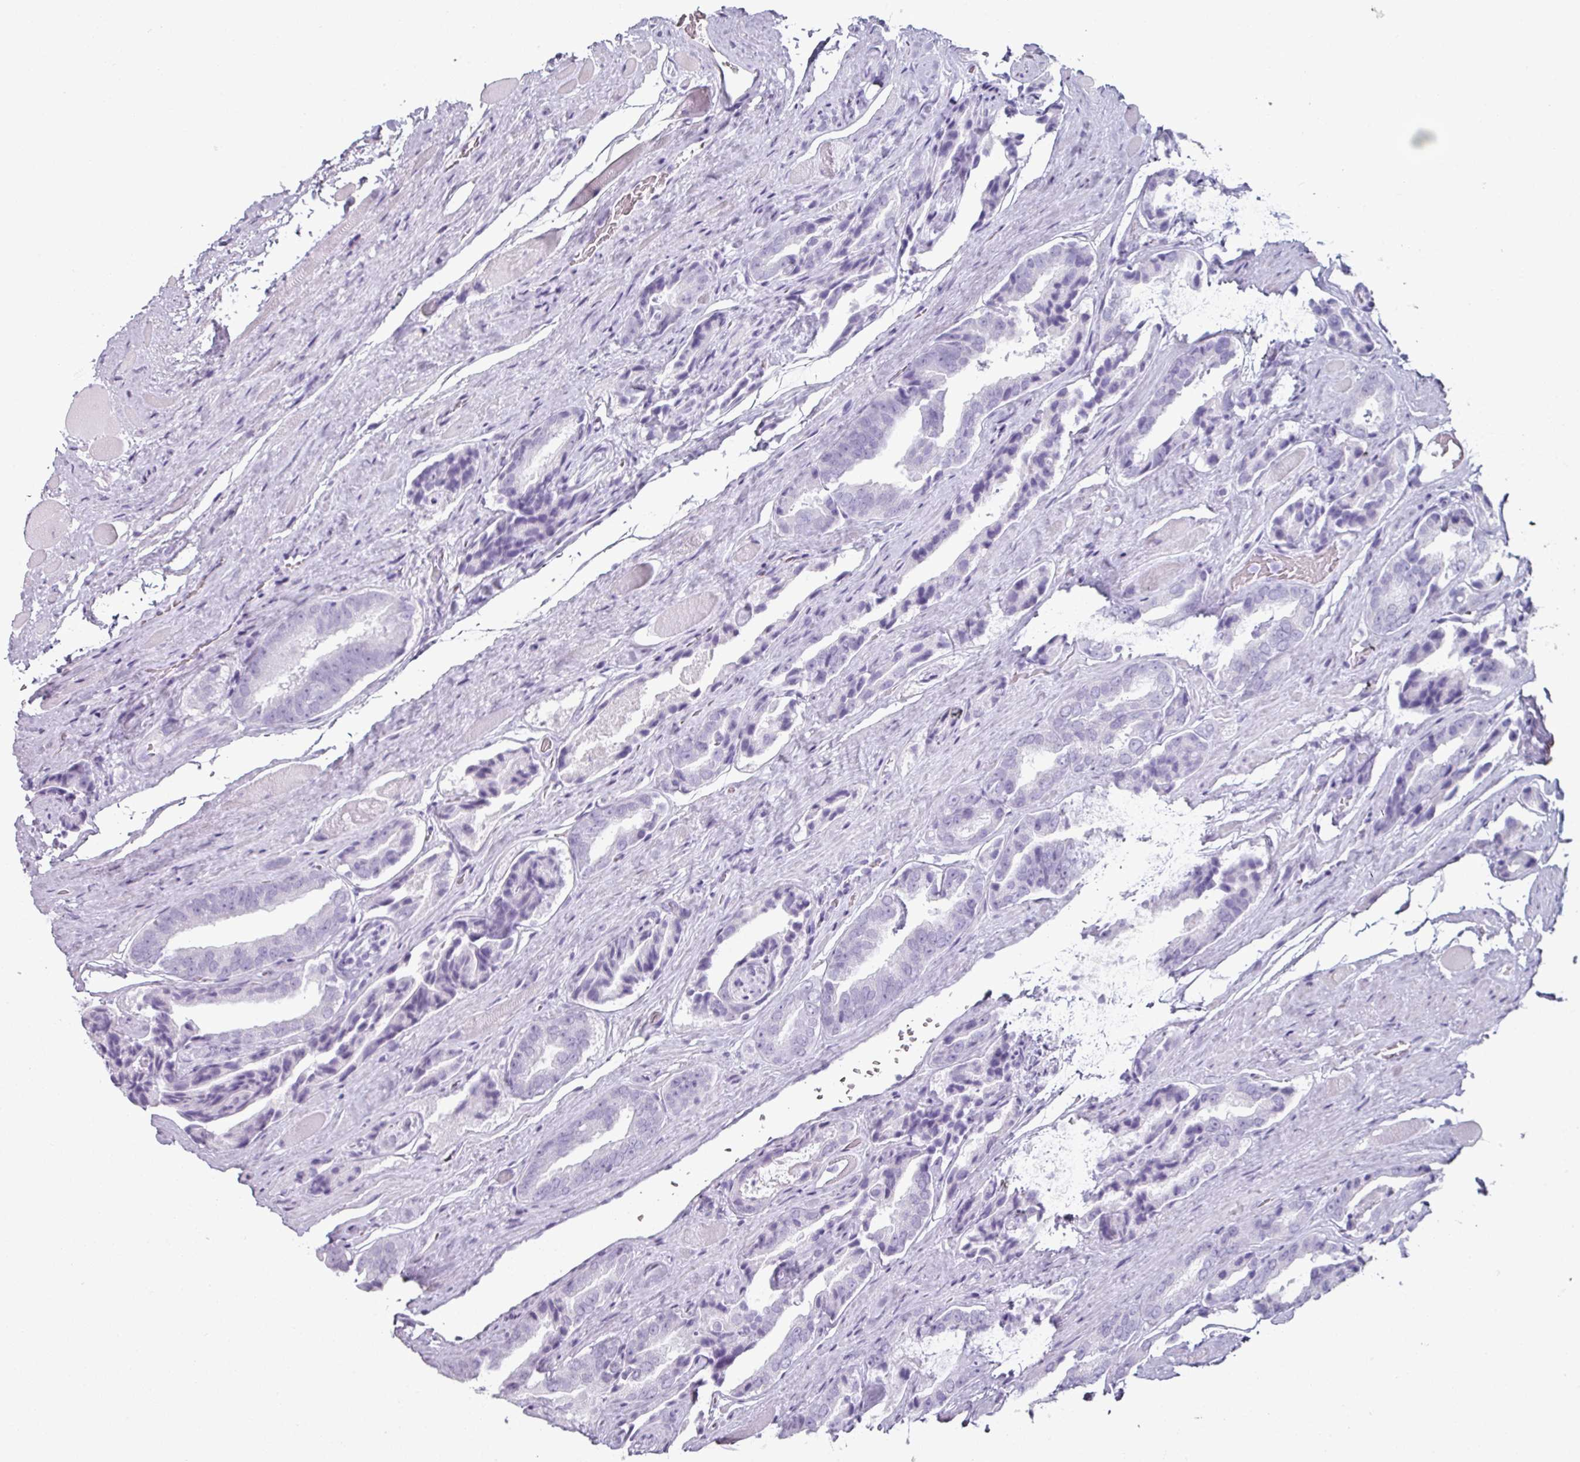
{"staining": {"intensity": "negative", "quantity": "none", "location": "none"}, "tissue": "prostate cancer", "cell_type": "Tumor cells", "image_type": "cancer", "snomed": [{"axis": "morphology", "description": "Adenocarcinoma, High grade"}, {"axis": "topography", "description": "Prostate"}], "caption": "Photomicrograph shows no significant protein staining in tumor cells of prostate high-grade adenocarcinoma. (DAB (3,3'-diaminobenzidine) IHC visualized using brightfield microscopy, high magnification).", "gene": "C19orf33", "patient": {"sex": "male", "age": 72}}